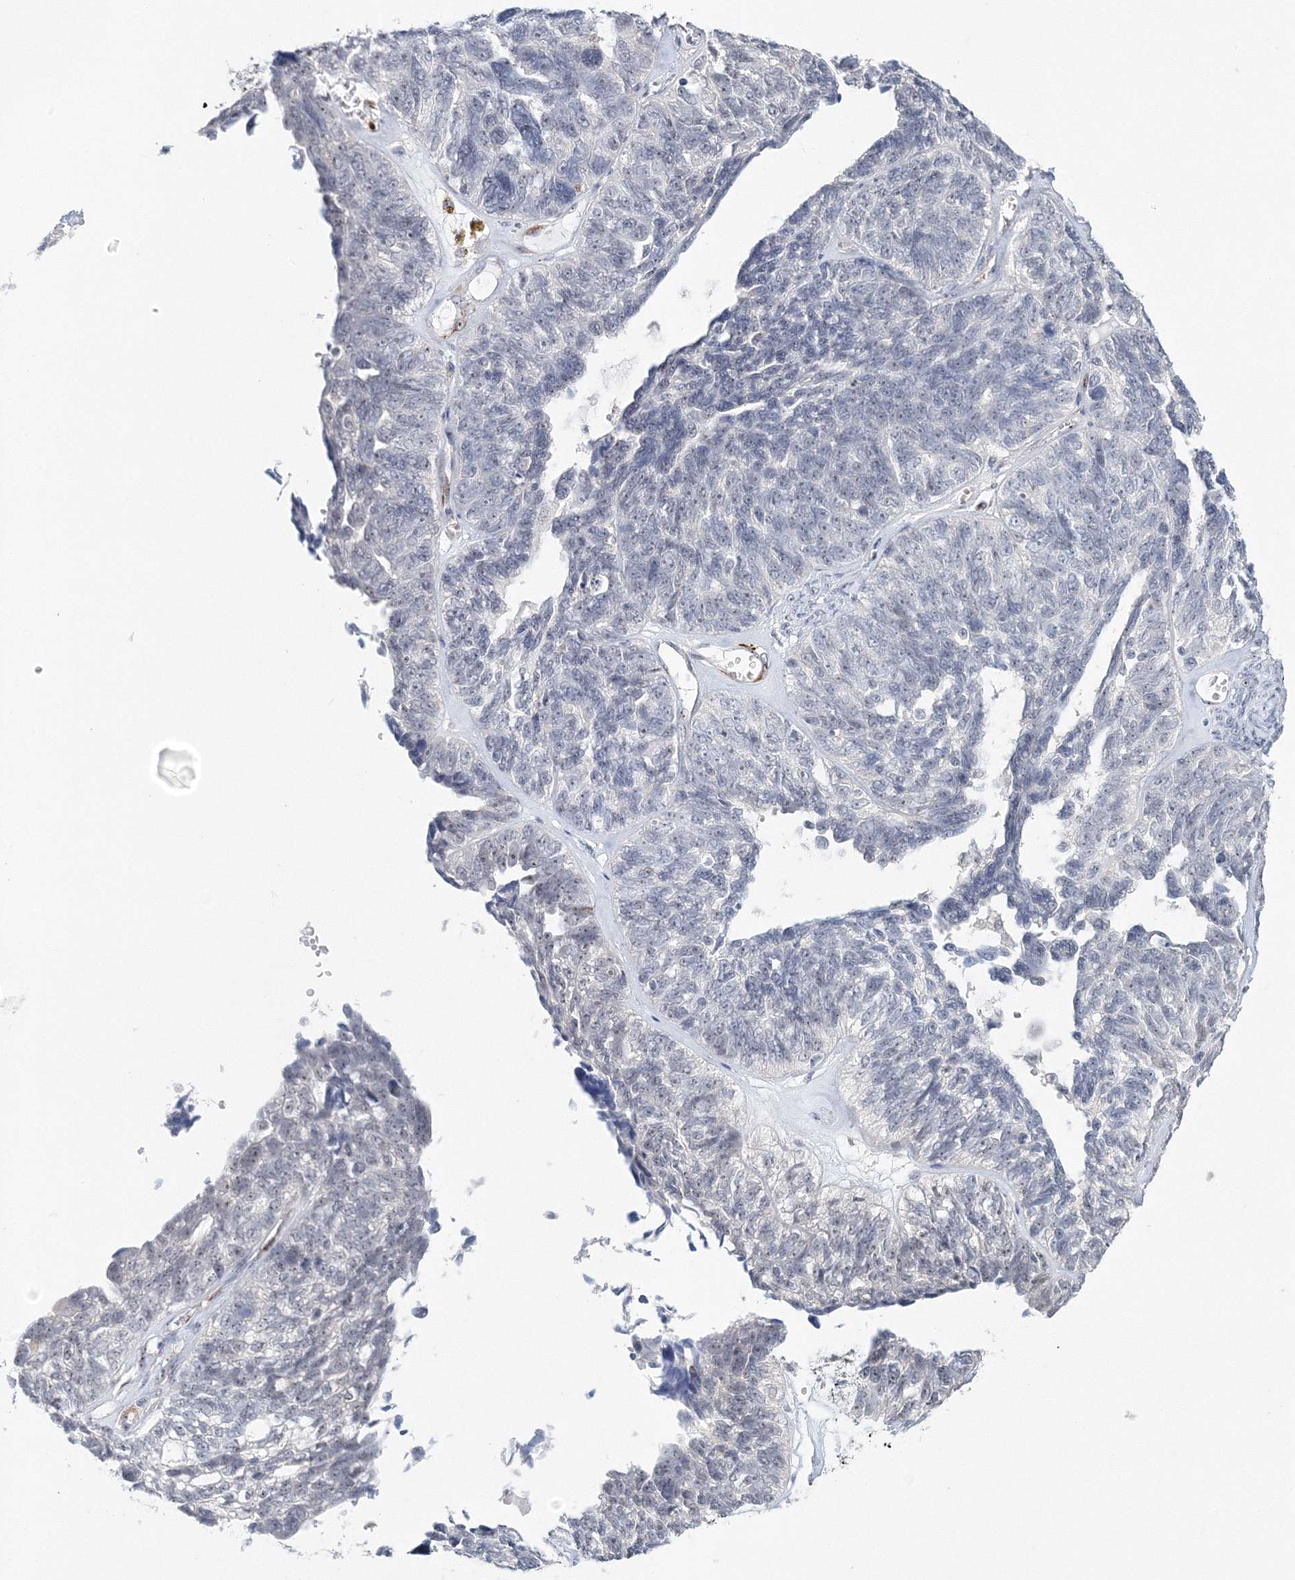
{"staining": {"intensity": "negative", "quantity": "none", "location": "none"}, "tissue": "ovarian cancer", "cell_type": "Tumor cells", "image_type": "cancer", "snomed": [{"axis": "morphology", "description": "Cystadenocarcinoma, serous, NOS"}, {"axis": "topography", "description": "Ovary"}], "caption": "Ovarian cancer (serous cystadenocarcinoma) was stained to show a protein in brown. There is no significant staining in tumor cells.", "gene": "SIRT7", "patient": {"sex": "female", "age": 79}}